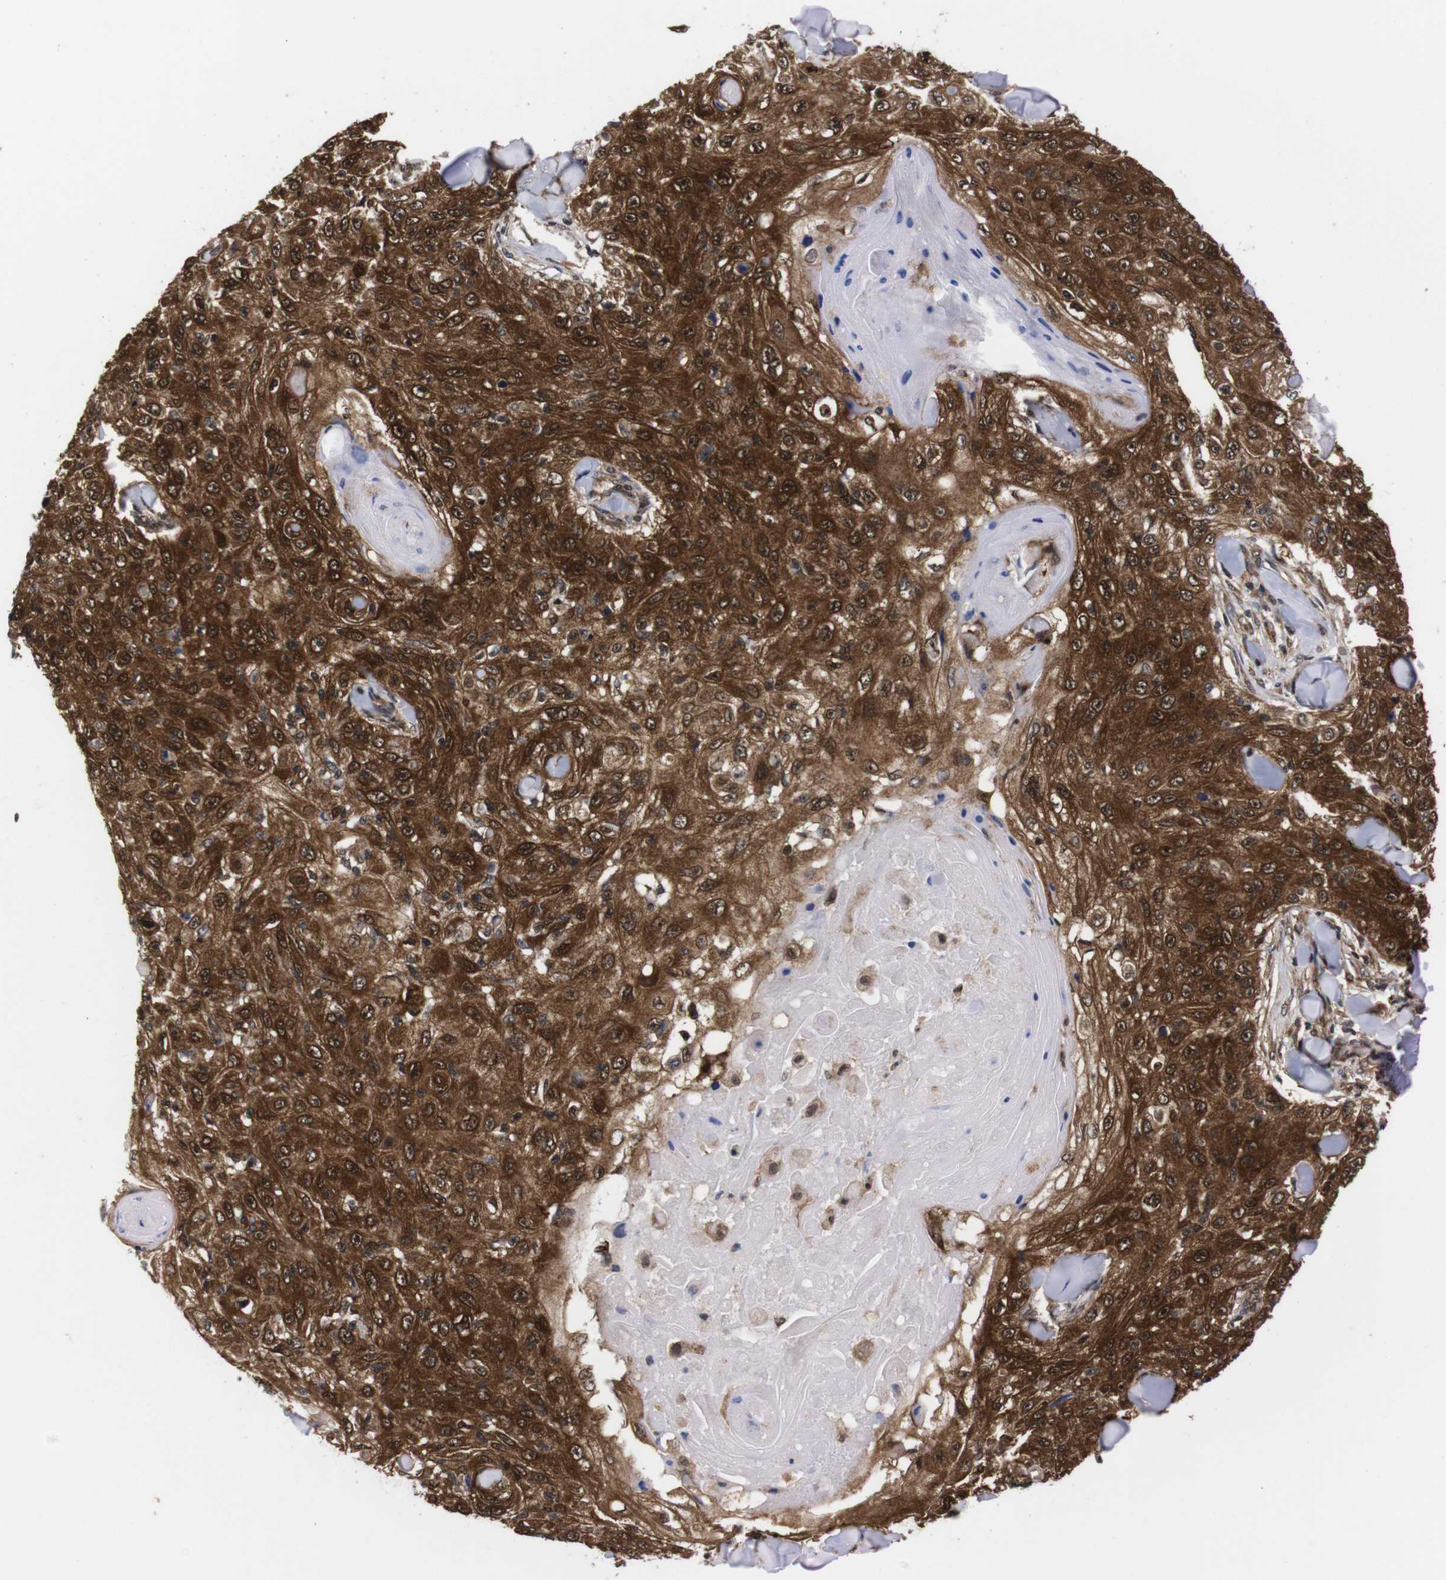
{"staining": {"intensity": "strong", "quantity": ">75%", "location": "cytoplasmic/membranous,nuclear"}, "tissue": "skin cancer", "cell_type": "Tumor cells", "image_type": "cancer", "snomed": [{"axis": "morphology", "description": "Squamous cell carcinoma, NOS"}, {"axis": "topography", "description": "Skin"}], "caption": "Tumor cells display high levels of strong cytoplasmic/membranous and nuclear staining in about >75% of cells in skin cancer.", "gene": "UBQLN2", "patient": {"sex": "male", "age": 86}}